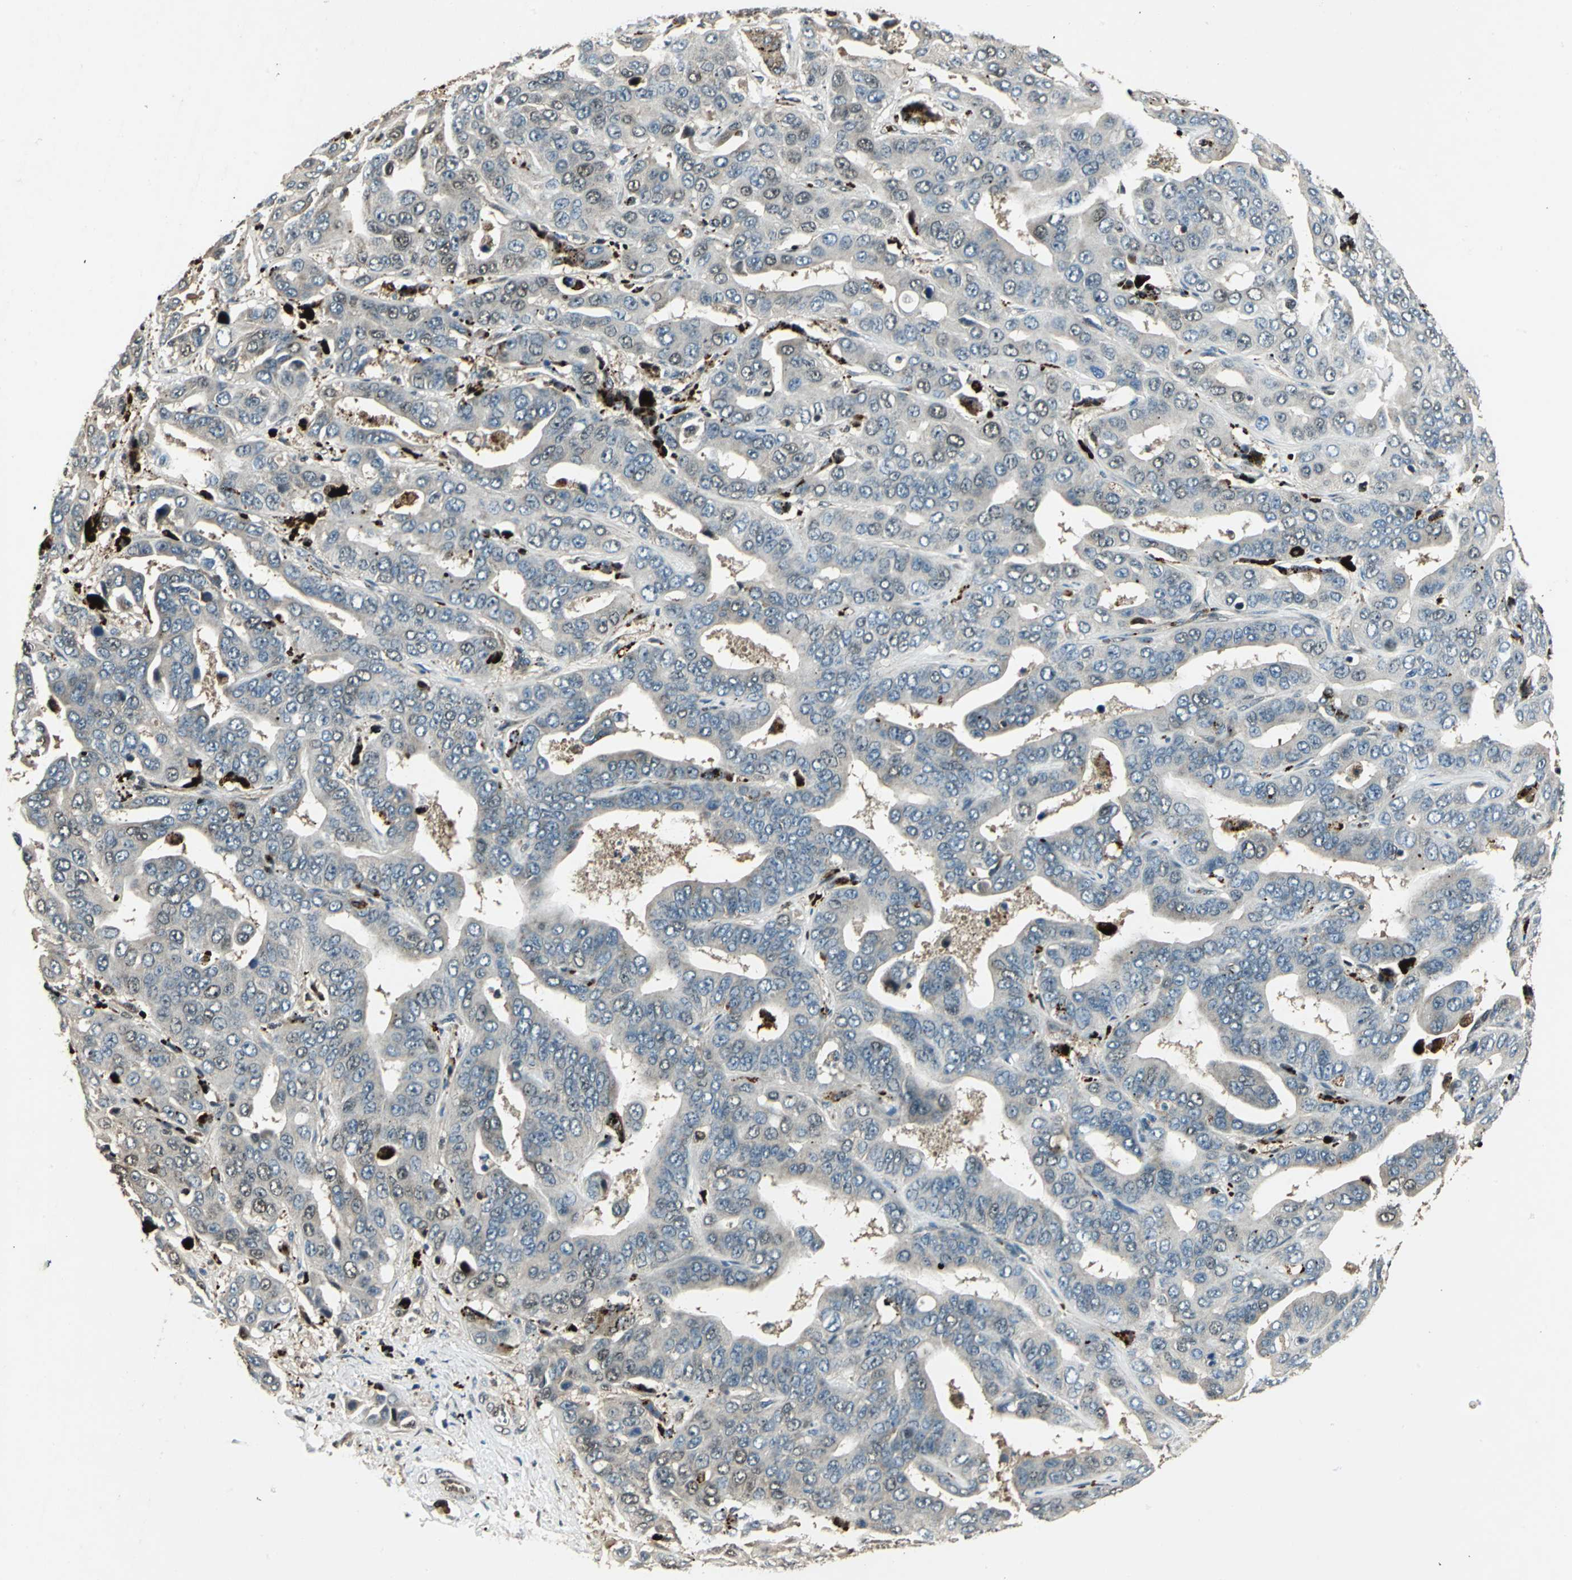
{"staining": {"intensity": "weak", "quantity": "<25%", "location": "cytoplasmic/membranous,nuclear"}, "tissue": "liver cancer", "cell_type": "Tumor cells", "image_type": "cancer", "snomed": [{"axis": "morphology", "description": "Cholangiocarcinoma"}, {"axis": "topography", "description": "Liver"}], "caption": "IHC image of human cholangiocarcinoma (liver) stained for a protein (brown), which demonstrates no staining in tumor cells.", "gene": "PPP1R13L", "patient": {"sex": "female", "age": 52}}